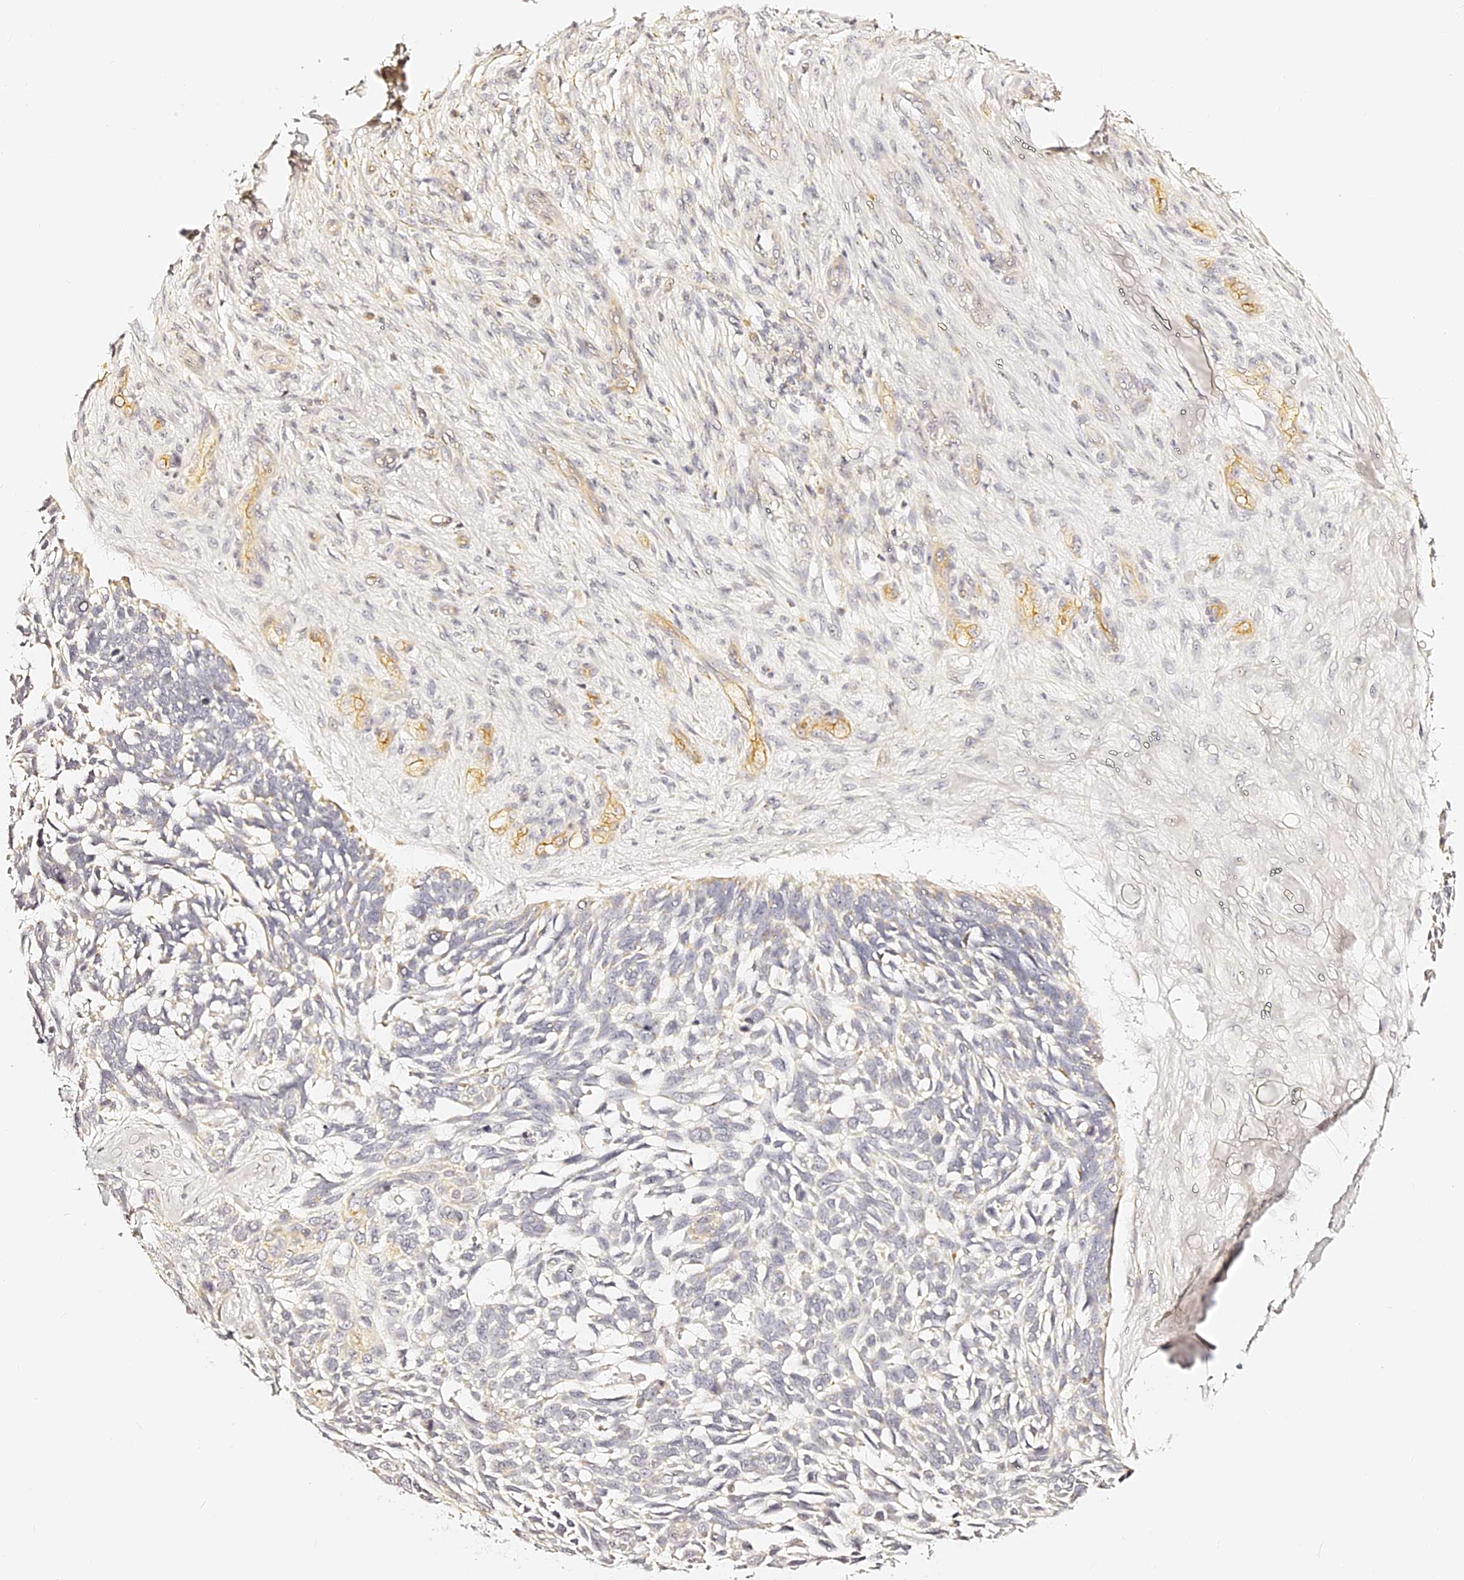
{"staining": {"intensity": "negative", "quantity": "none", "location": "none"}, "tissue": "skin cancer", "cell_type": "Tumor cells", "image_type": "cancer", "snomed": [{"axis": "morphology", "description": "Basal cell carcinoma"}, {"axis": "topography", "description": "Skin"}], "caption": "Immunohistochemistry micrograph of skin basal cell carcinoma stained for a protein (brown), which demonstrates no expression in tumor cells.", "gene": "SLC1A3", "patient": {"sex": "male", "age": 88}}